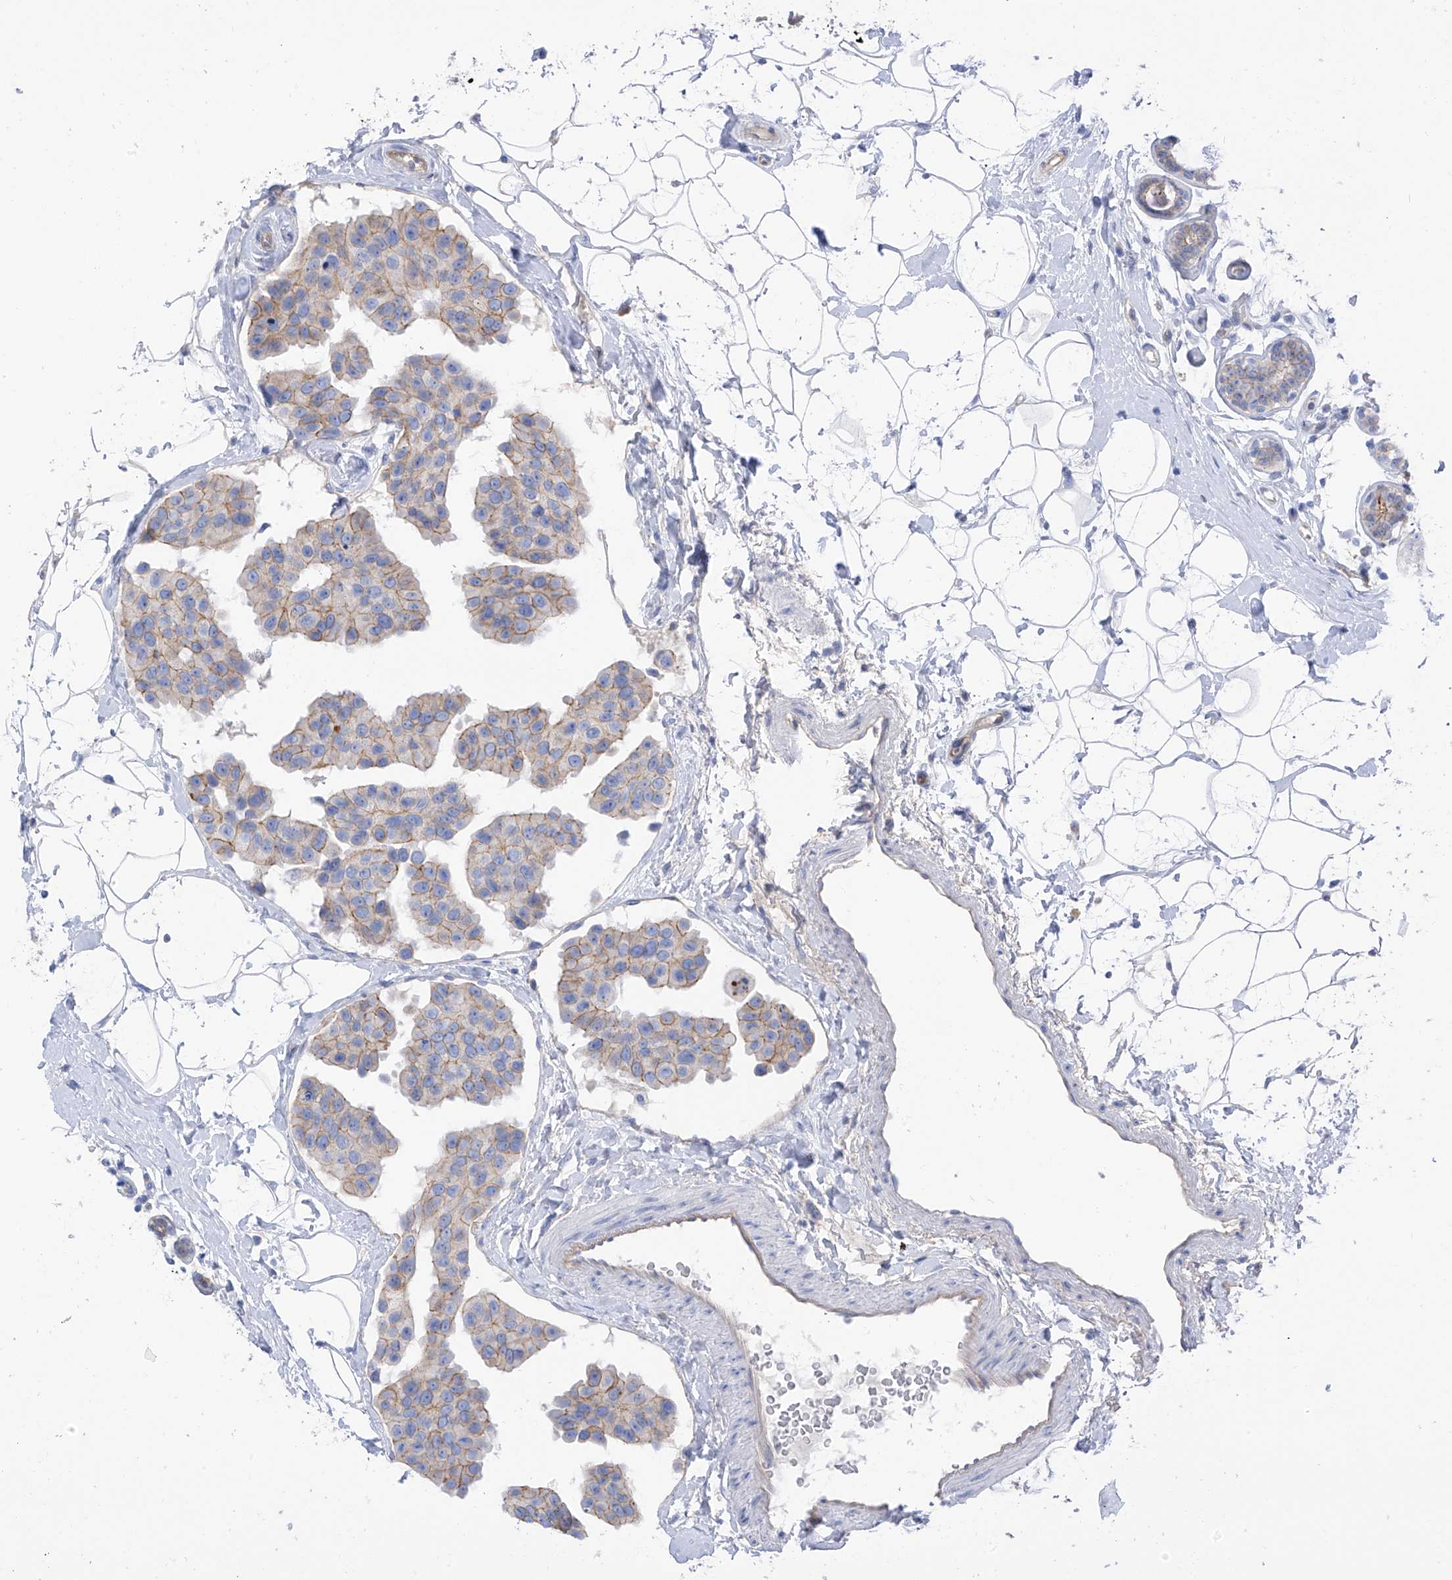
{"staining": {"intensity": "moderate", "quantity": "25%-75%", "location": "cytoplasmic/membranous"}, "tissue": "breast cancer", "cell_type": "Tumor cells", "image_type": "cancer", "snomed": [{"axis": "morphology", "description": "Normal tissue, NOS"}, {"axis": "morphology", "description": "Duct carcinoma"}, {"axis": "topography", "description": "Breast"}], "caption": "IHC micrograph of neoplastic tissue: human breast cancer stained using IHC reveals medium levels of moderate protein expression localized specifically in the cytoplasmic/membranous of tumor cells, appearing as a cytoplasmic/membranous brown color.", "gene": "ITGA9", "patient": {"sex": "female", "age": 39}}